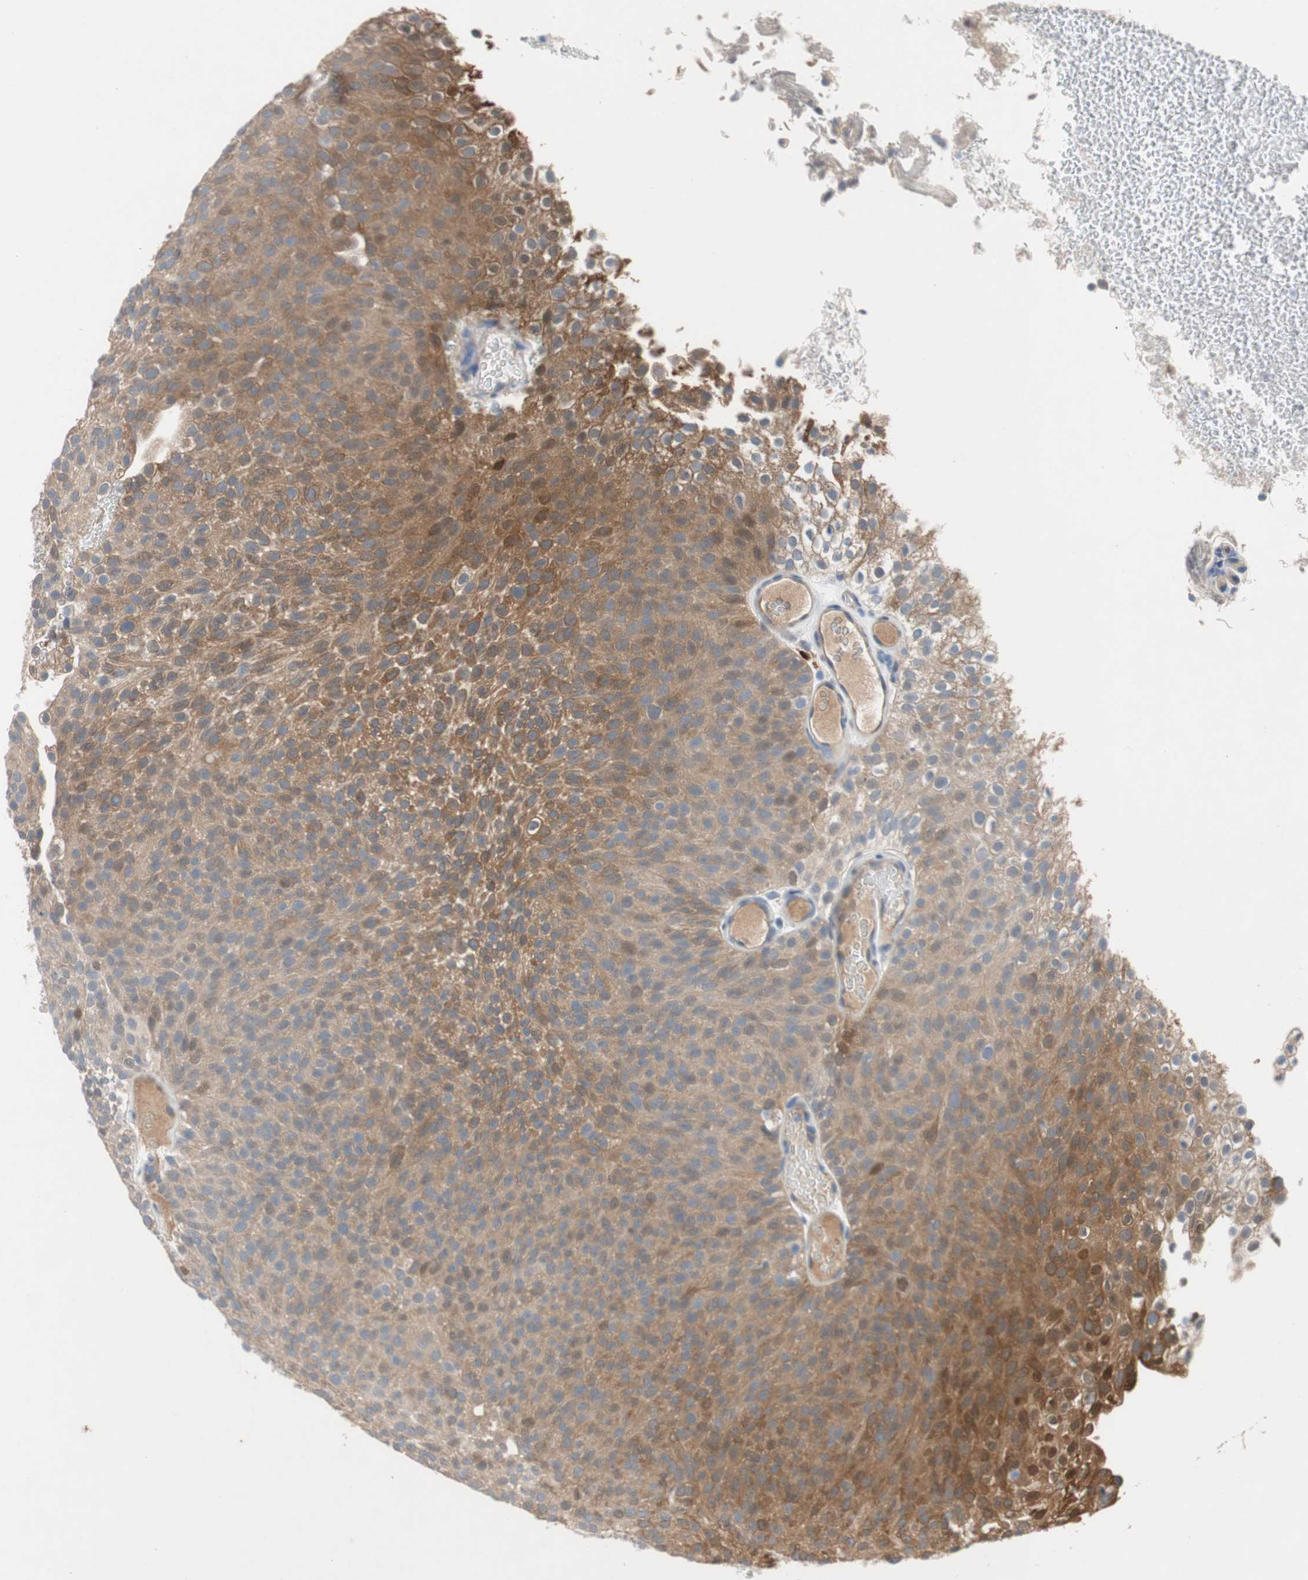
{"staining": {"intensity": "moderate", "quantity": "25%-75%", "location": "cytoplasmic/membranous"}, "tissue": "urothelial cancer", "cell_type": "Tumor cells", "image_type": "cancer", "snomed": [{"axis": "morphology", "description": "Urothelial carcinoma, Low grade"}, {"axis": "topography", "description": "Urinary bladder"}], "caption": "Immunohistochemistry (IHC) photomicrograph of urothelial carcinoma (low-grade) stained for a protein (brown), which exhibits medium levels of moderate cytoplasmic/membranous positivity in about 25%-75% of tumor cells.", "gene": "RELB", "patient": {"sex": "male", "age": 78}}